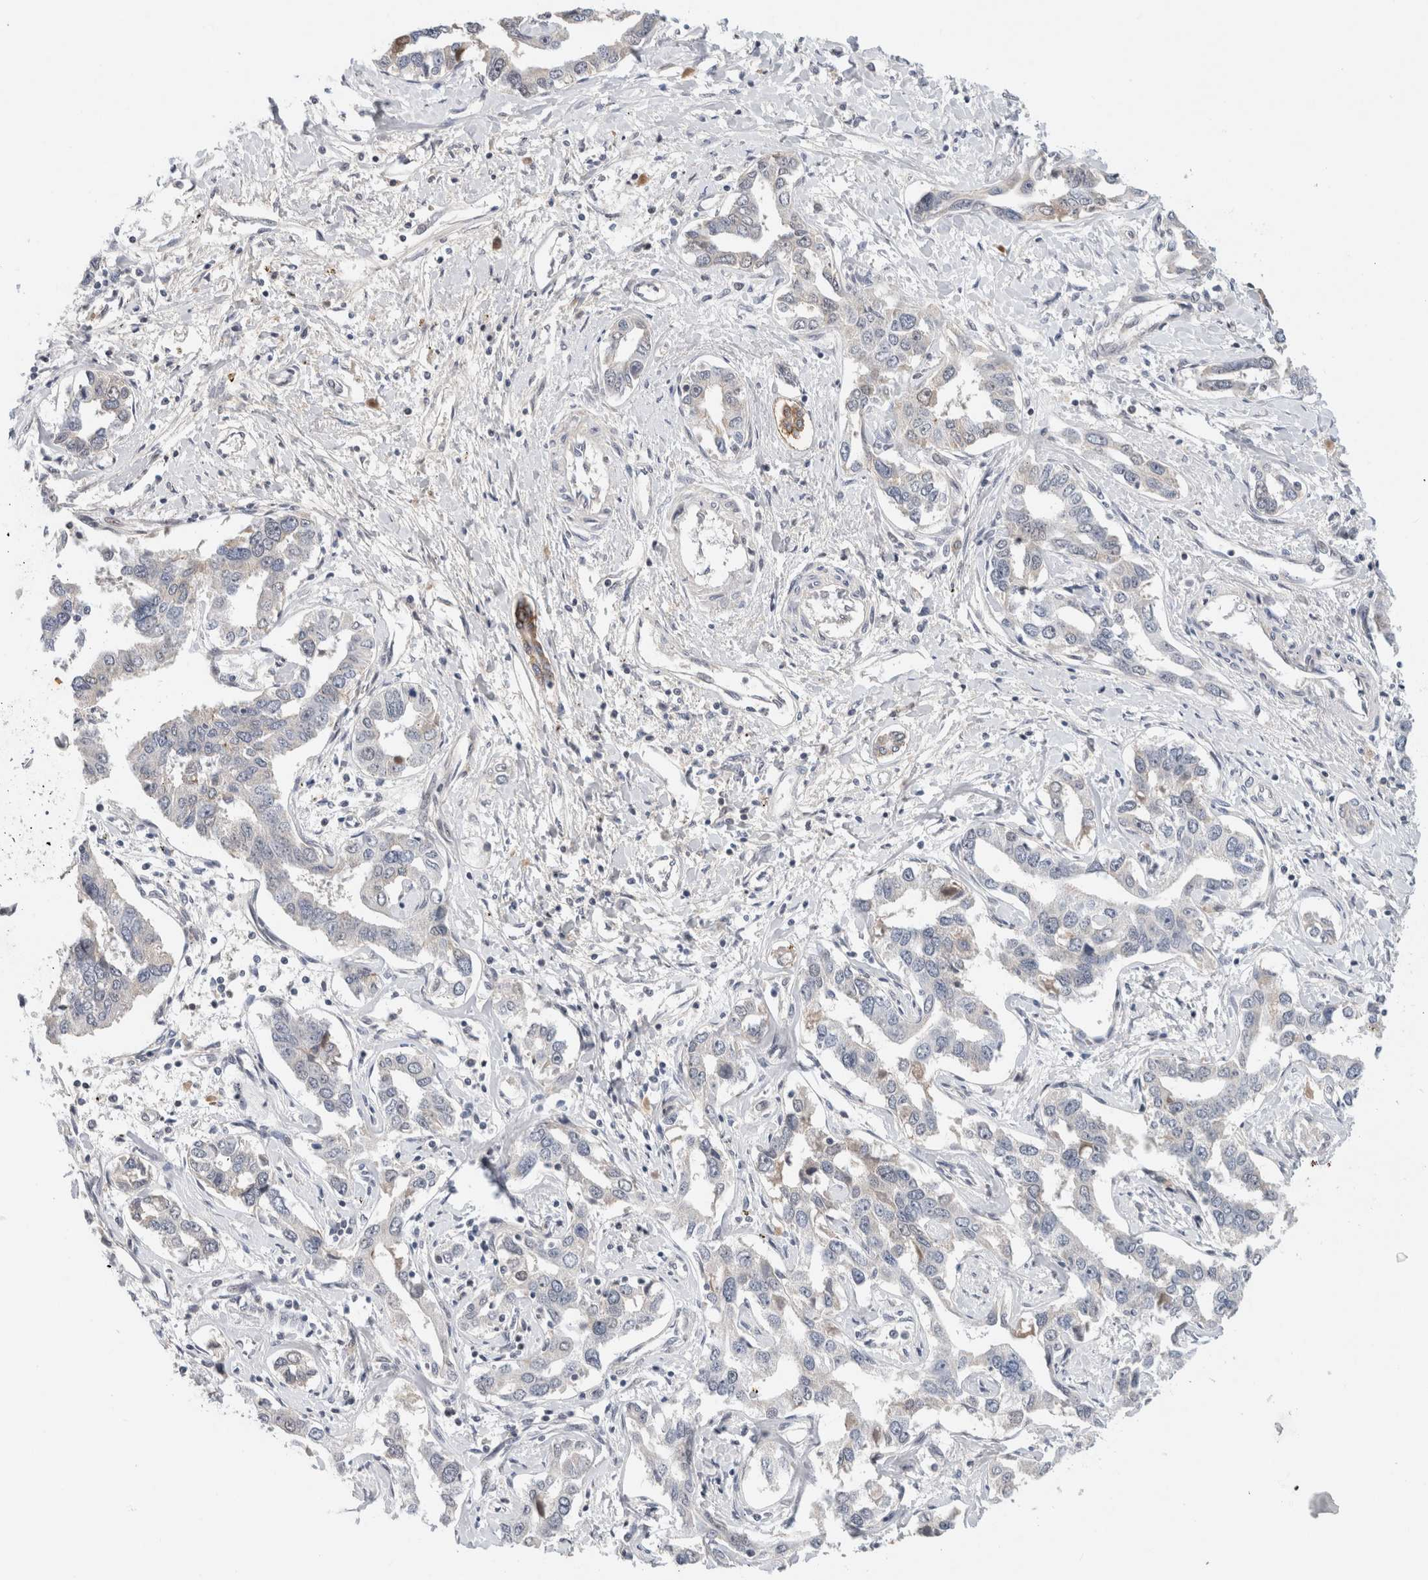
{"staining": {"intensity": "negative", "quantity": "none", "location": "none"}, "tissue": "liver cancer", "cell_type": "Tumor cells", "image_type": "cancer", "snomed": [{"axis": "morphology", "description": "Cholangiocarcinoma"}, {"axis": "topography", "description": "Liver"}], "caption": "Immunohistochemical staining of human cholangiocarcinoma (liver) exhibits no significant positivity in tumor cells.", "gene": "HCN3", "patient": {"sex": "male", "age": 59}}